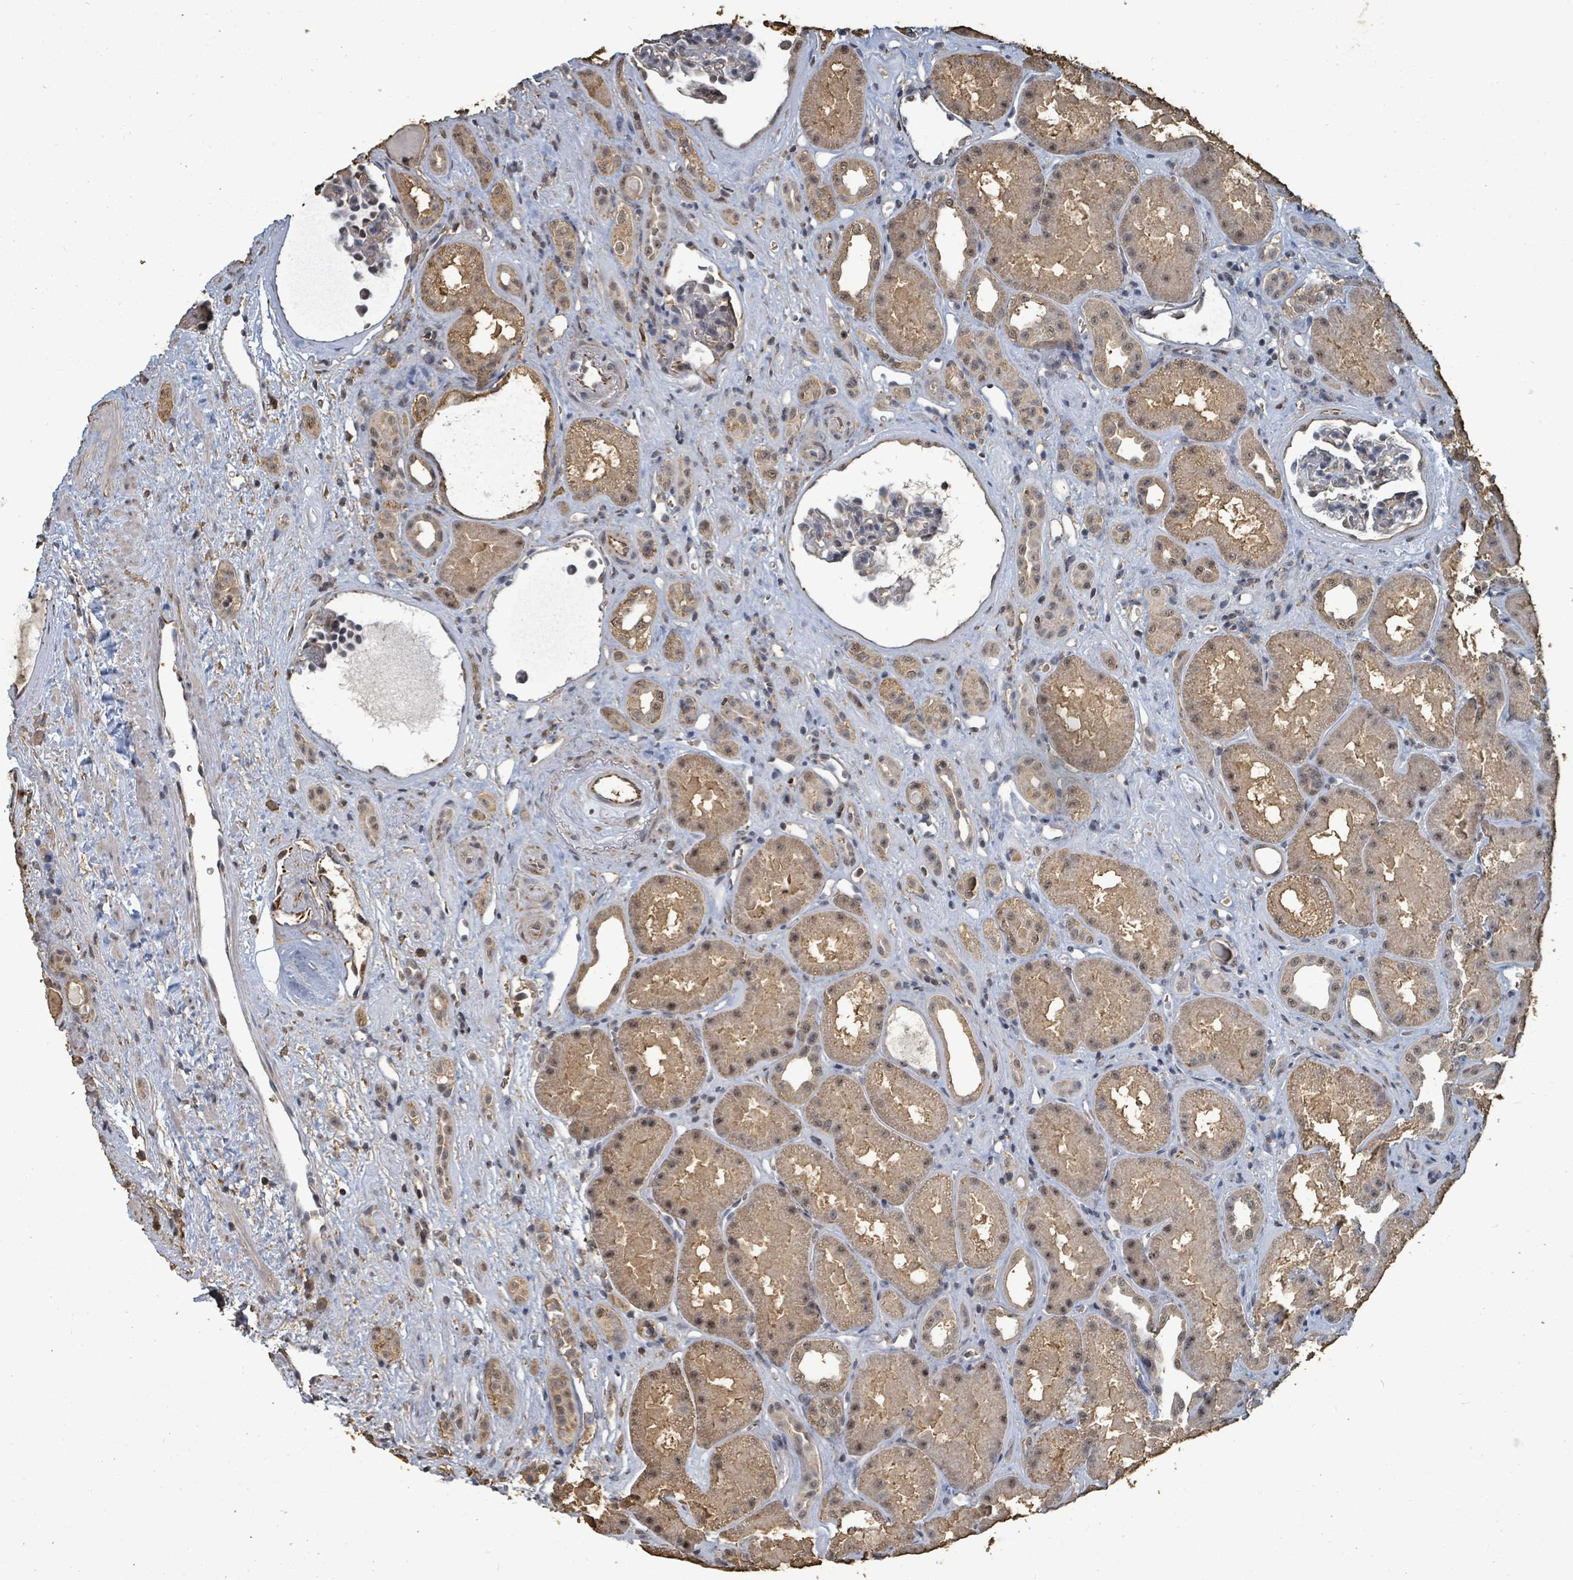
{"staining": {"intensity": "negative", "quantity": "none", "location": "none"}, "tissue": "kidney", "cell_type": "Cells in glomeruli", "image_type": "normal", "snomed": [{"axis": "morphology", "description": "Normal tissue, NOS"}, {"axis": "topography", "description": "Kidney"}], "caption": "Immunohistochemistry (IHC) image of benign kidney: human kidney stained with DAB reveals no significant protein positivity in cells in glomeruli. Brightfield microscopy of immunohistochemistry (IHC) stained with DAB (3,3'-diaminobenzidine) (brown) and hematoxylin (blue), captured at high magnification.", "gene": "C6orf52", "patient": {"sex": "male", "age": 61}}